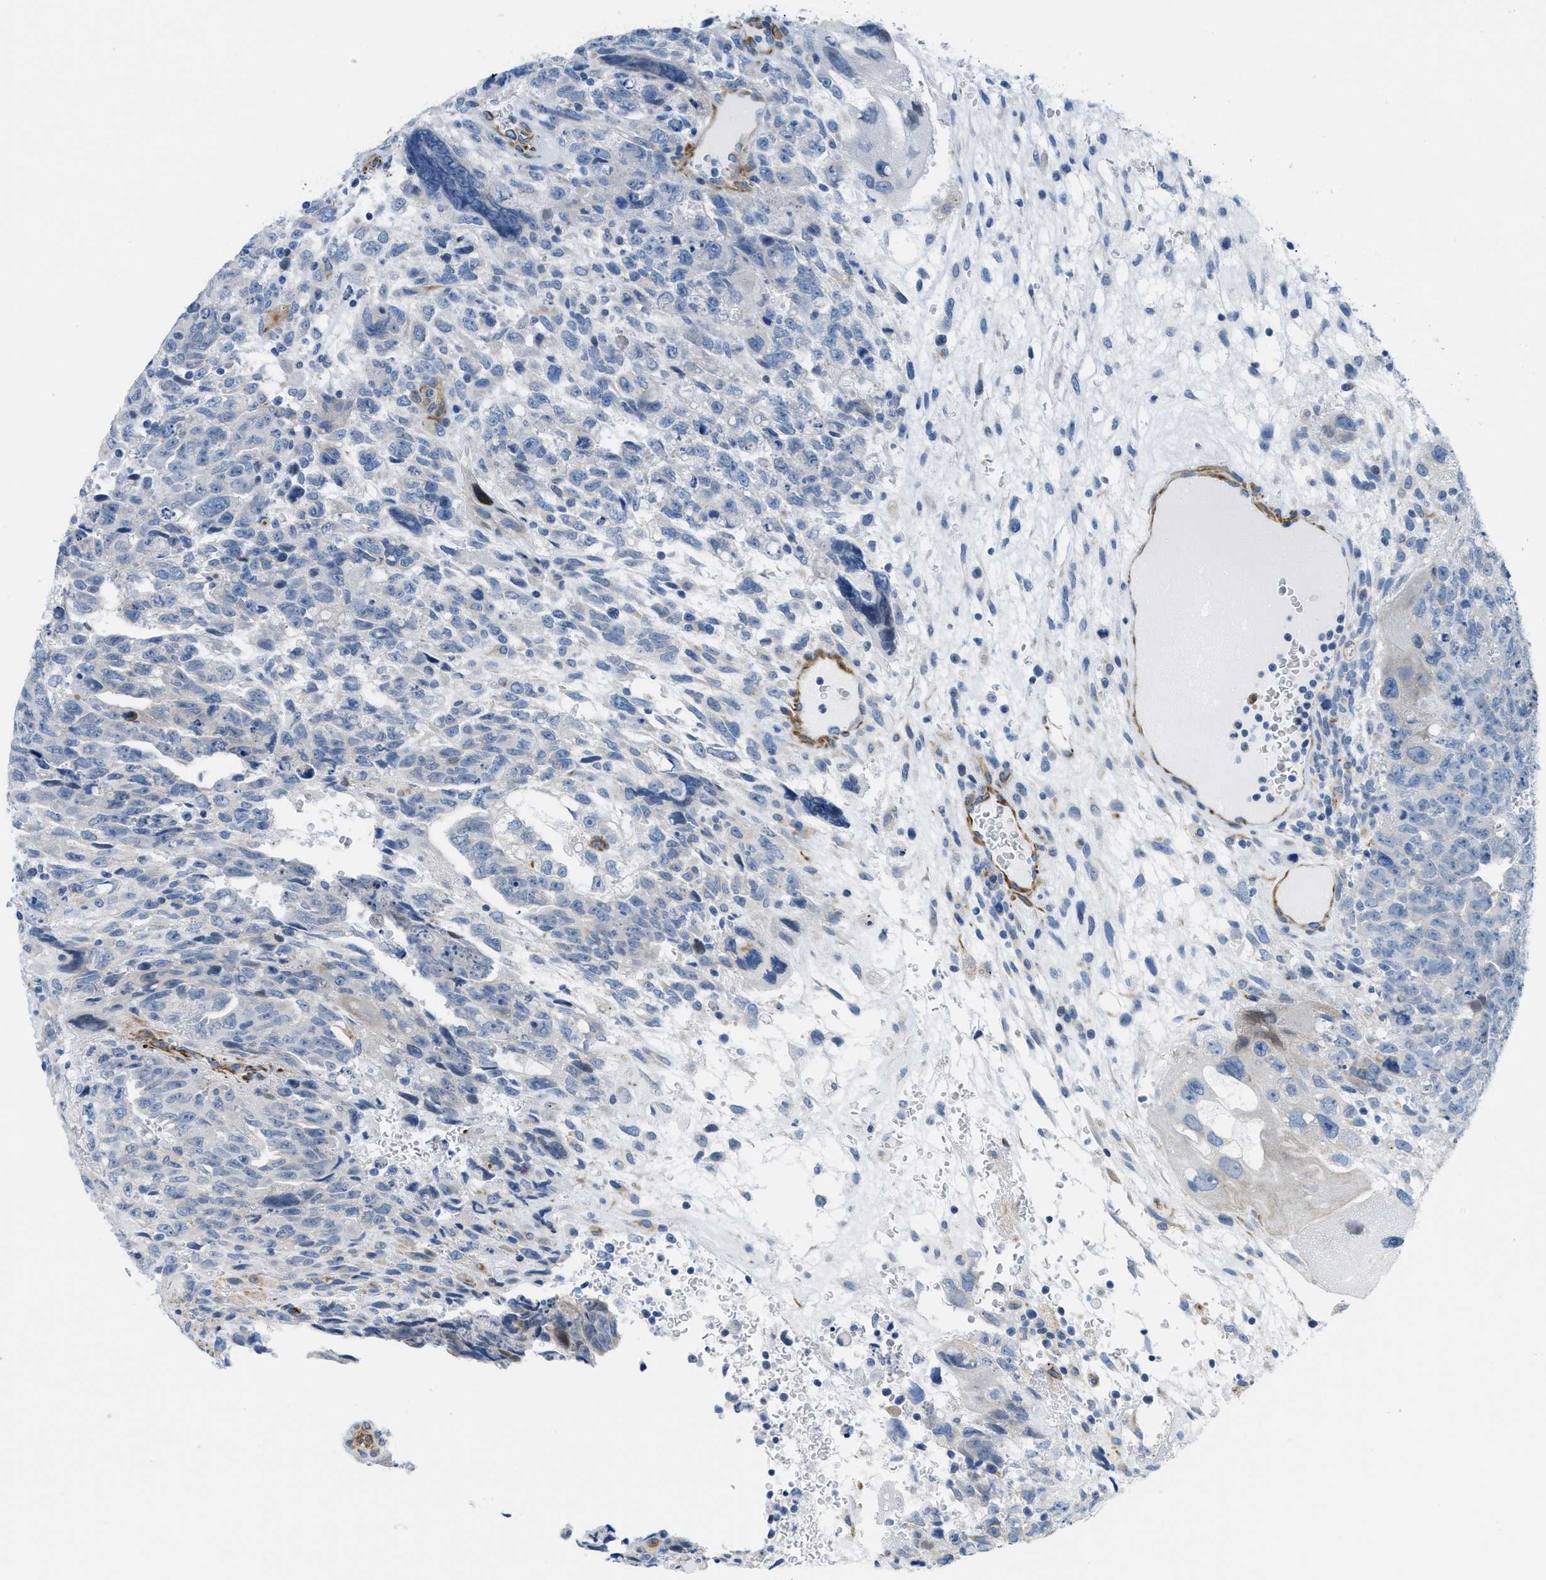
{"staining": {"intensity": "negative", "quantity": "none", "location": "none"}, "tissue": "testis cancer", "cell_type": "Tumor cells", "image_type": "cancer", "snomed": [{"axis": "morphology", "description": "Carcinoma, Embryonal, NOS"}, {"axis": "topography", "description": "Testis"}], "caption": "This is an IHC micrograph of human testis embryonal carcinoma. There is no expression in tumor cells.", "gene": "SLC12A1", "patient": {"sex": "male", "age": 28}}